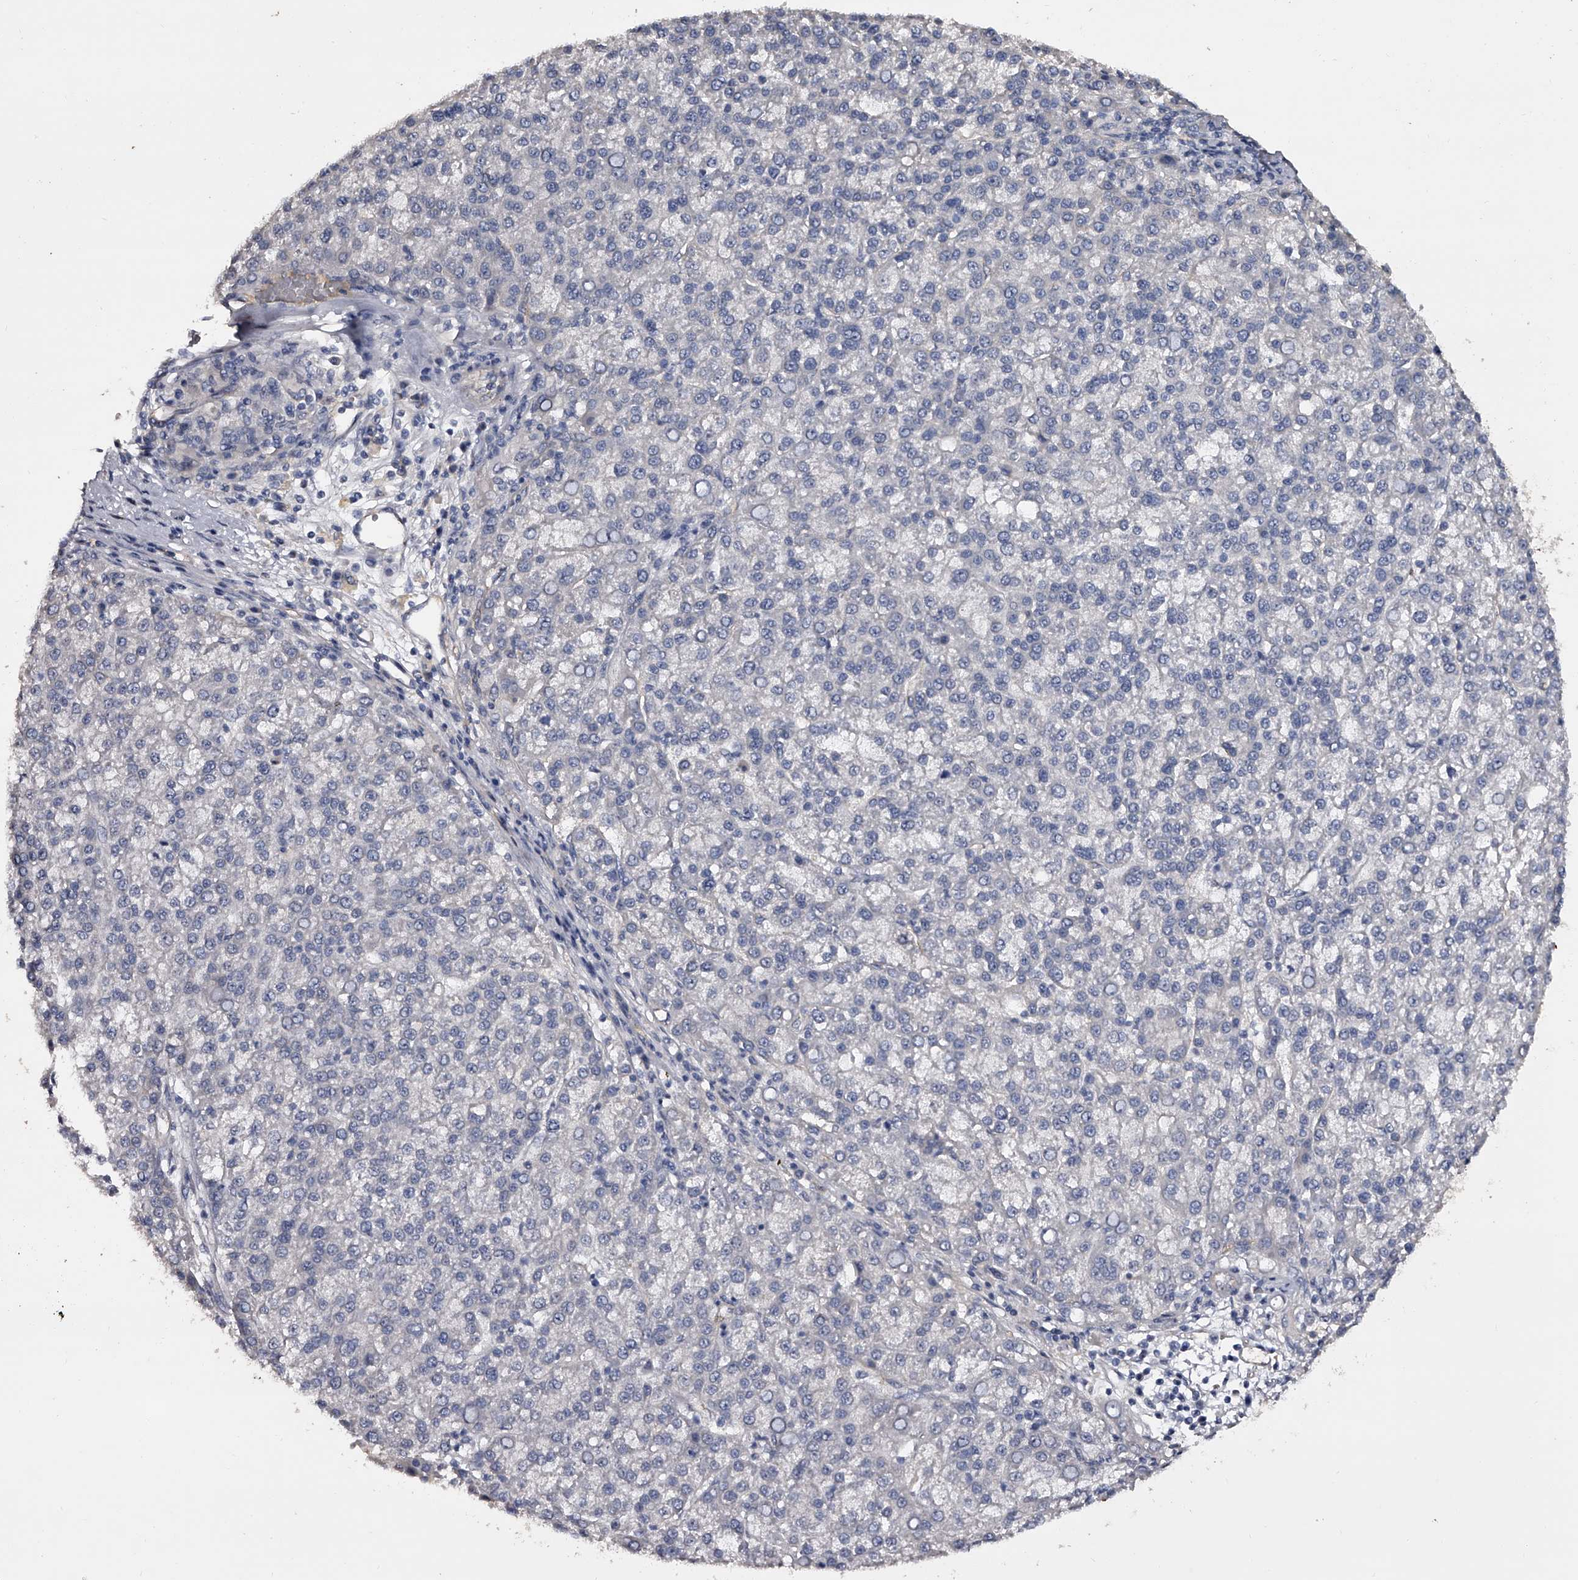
{"staining": {"intensity": "negative", "quantity": "none", "location": "none"}, "tissue": "liver cancer", "cell_type": "Tumor cells", "image_type": "cancer", "snomed": [{"axis": "morphology", "description": "Carcinoma, Hepatocellular, NOS"}, {"axis": "topography", "description": "Liver"}], "caption": "Histopathology image shows no significant protein expression in tumor cells of liver cancer (hepatocellular carcinoma). (DAB IHC with hematoxylin counter stain).", "gene": "MDN1", "patient": {"sex": "female", "age": 58}}